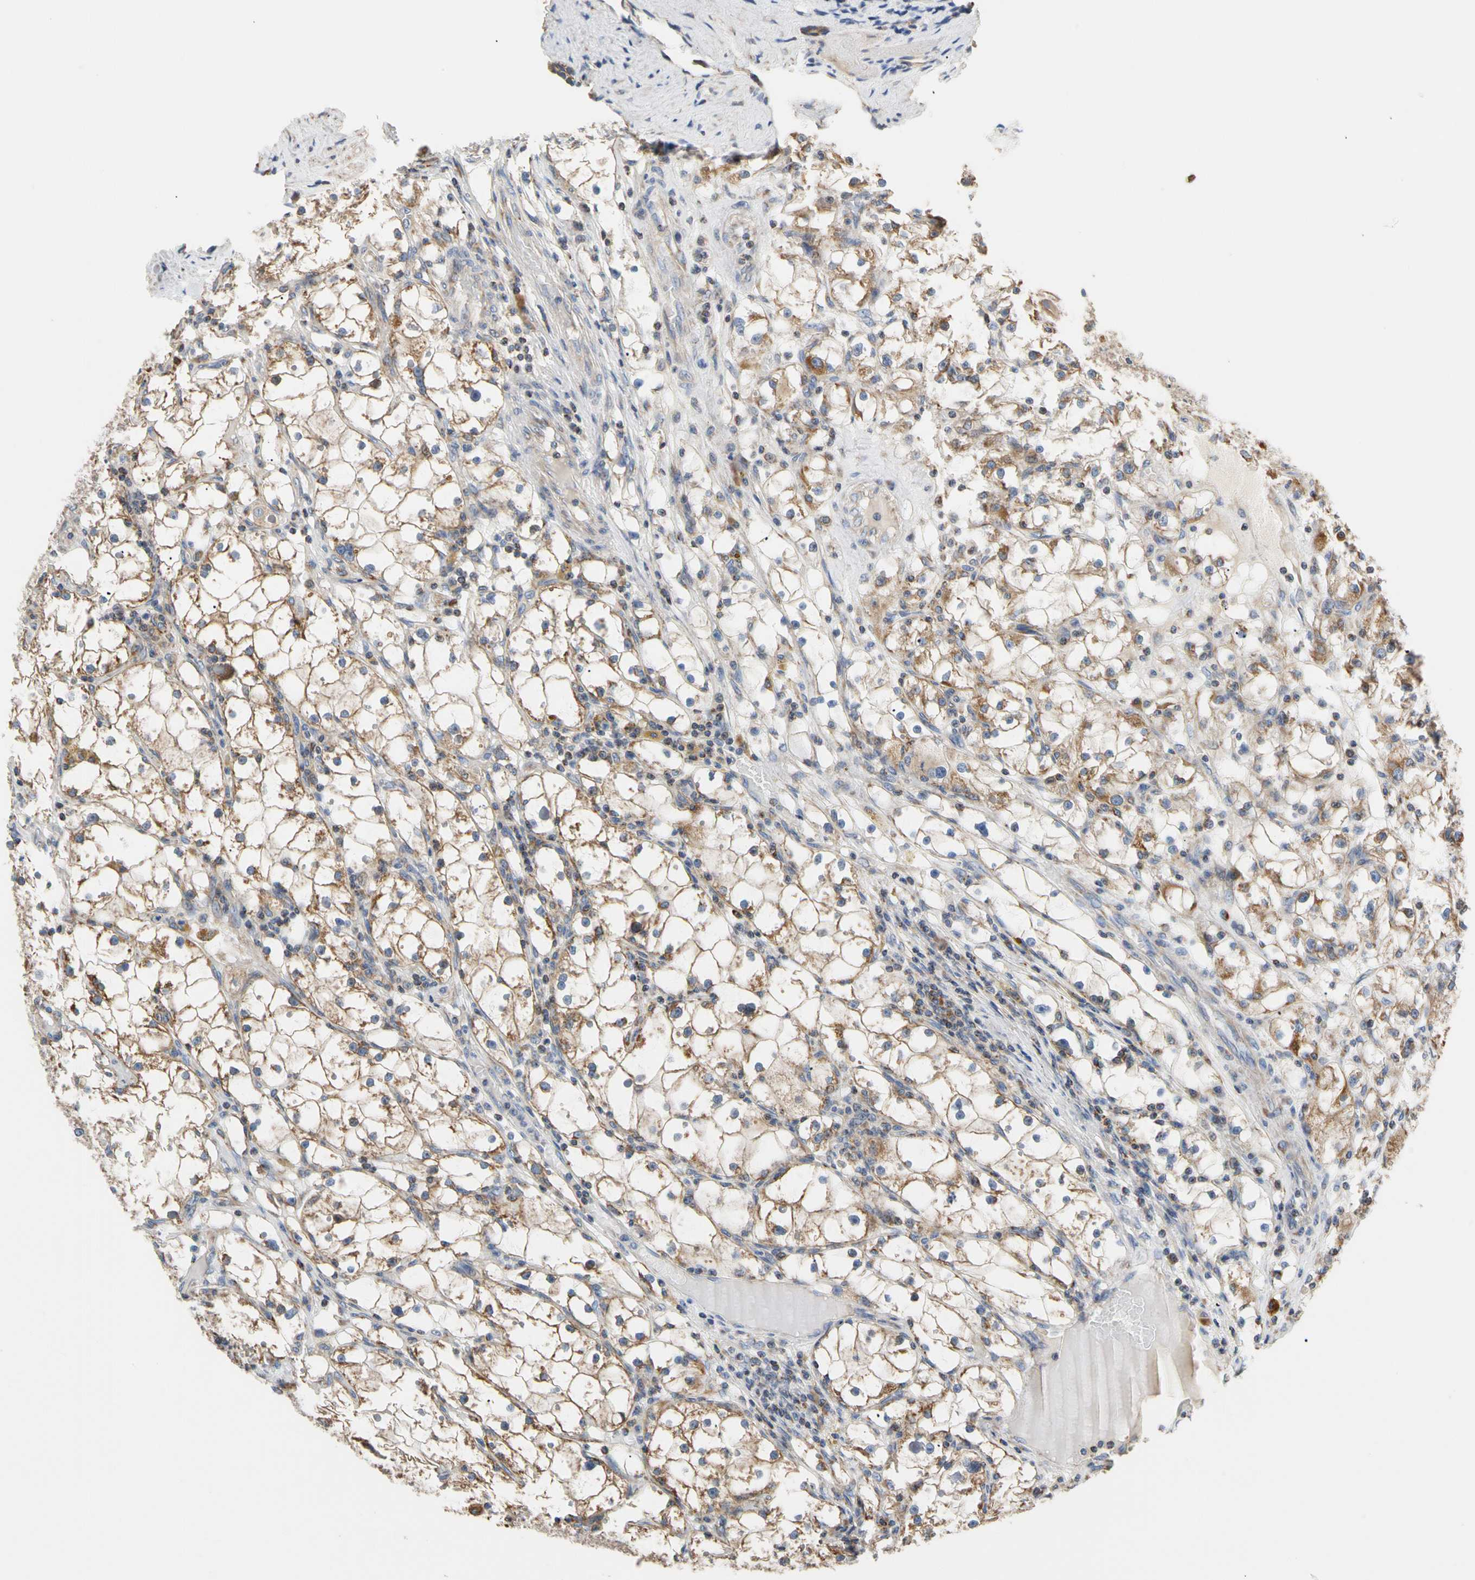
{"staining": {"intensity": "moderate", "quantity": "<25%", "location": "cytoplasmic/membranous"}, "tissue": "renal cancer", "cell_type": "Tumor cells", "image_type": "cancer", "snomed": [{"axis": "morphology", "description": "Adenocarcinoma, NOS"}, {"axis": "topography", "description": "Kidney"}], "caption": "This is an image of immunohistochemistry (IHC) staining of renal cancer, which shows moderate expression in the cytoplasmic/membranous of tumor cells.", "gene": "PLGRKT", "patient": {"sex": "male", "age": 56}}